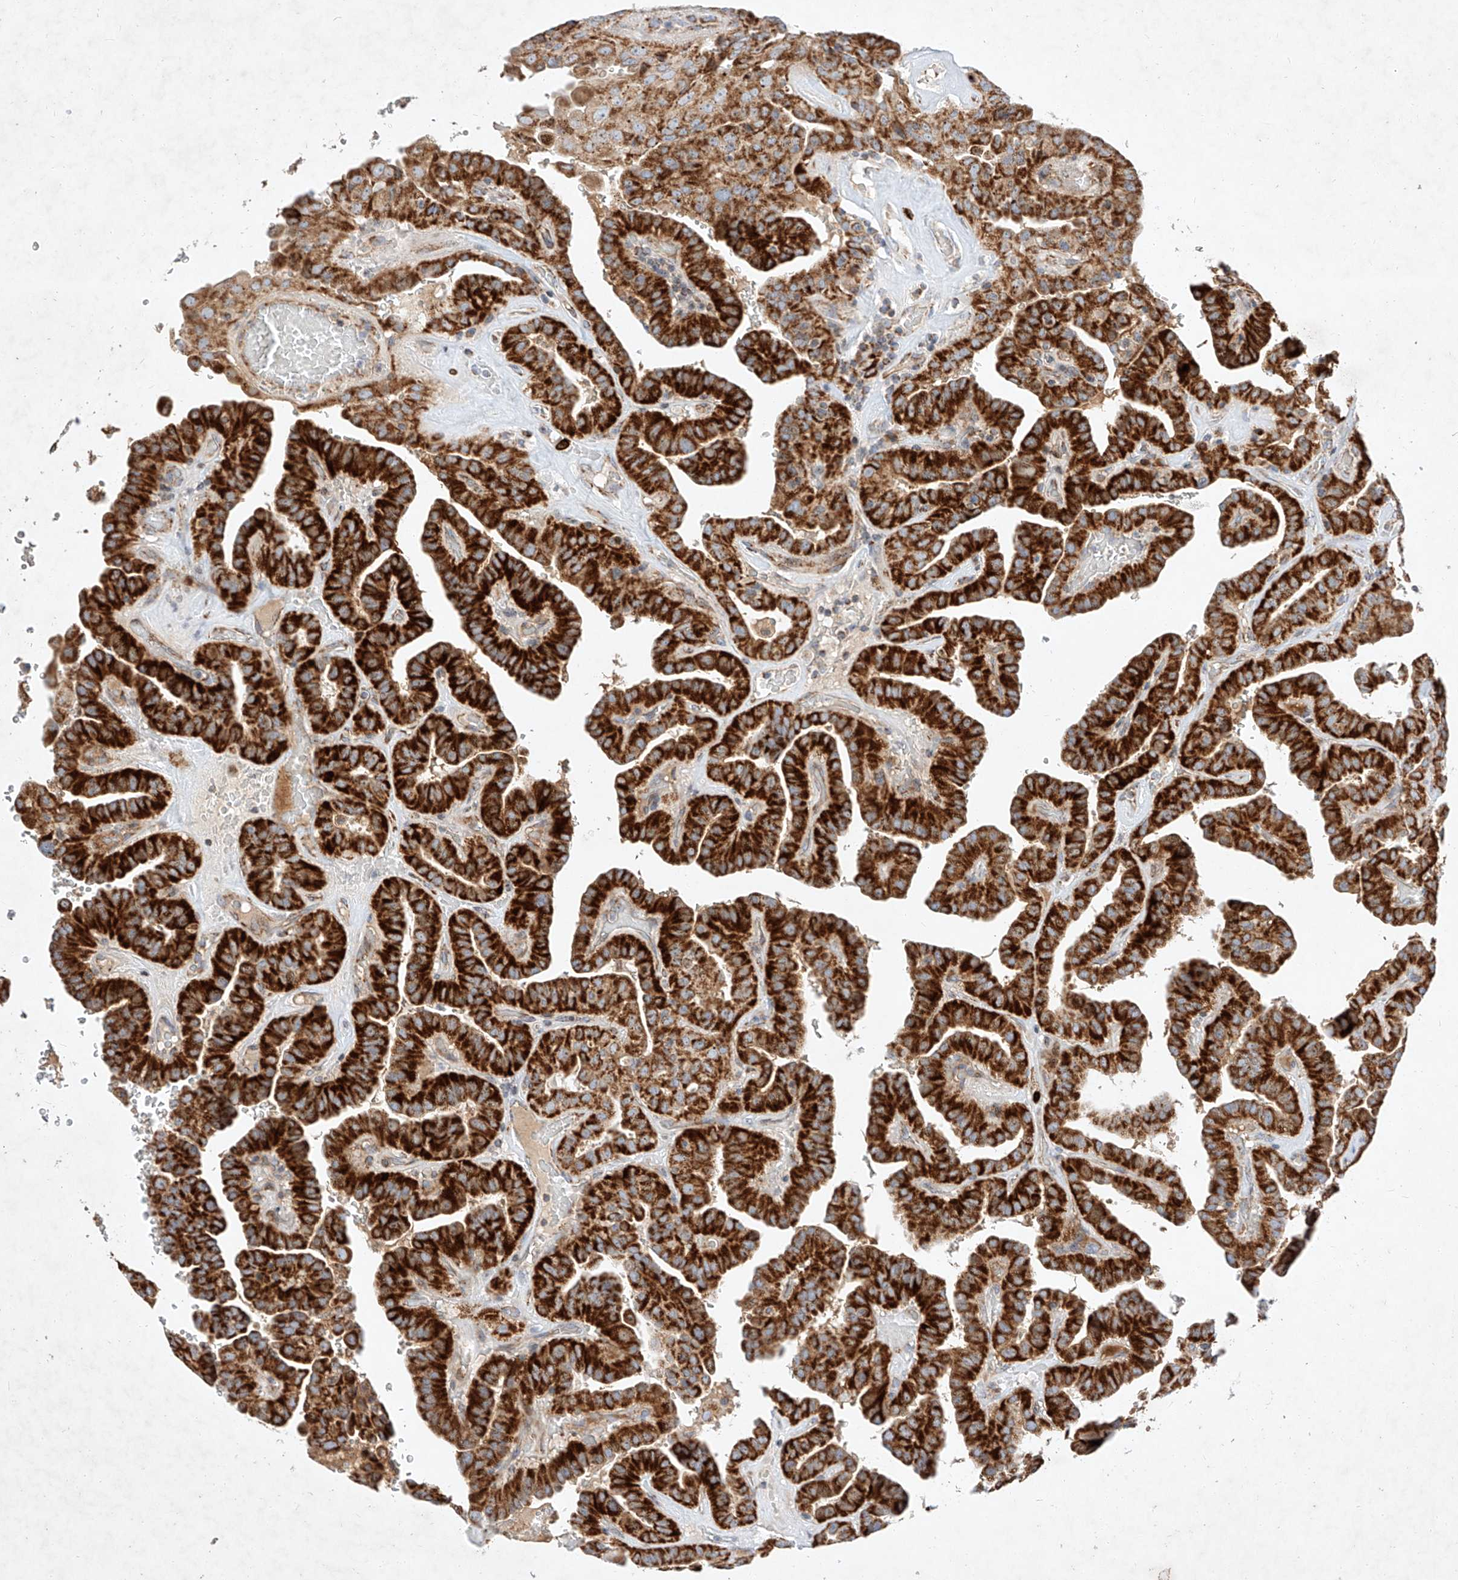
{"staining": {"intensity": "strong", "quantity": ">75%", "location": "cytoplasmic/membranous"}, "tissue": "thyroid cancer", "cell_type": "Tumor cells", "image_type": "cancer", "snomed": [{"axis": "morphology", "description": "Papillary adenocarcinoma, NOS"}, {"axis": "topography", "description": "Thyroid gland"}], "caption": "Human papillary adenocarcinoma (thyroid) stained with a brown dye reveals strong cytoplasmic/membranous positive expression in about >75% of tumor cells.", "gene": "OSGEPL1", "patient": {"sex": "male", "age": 77}}